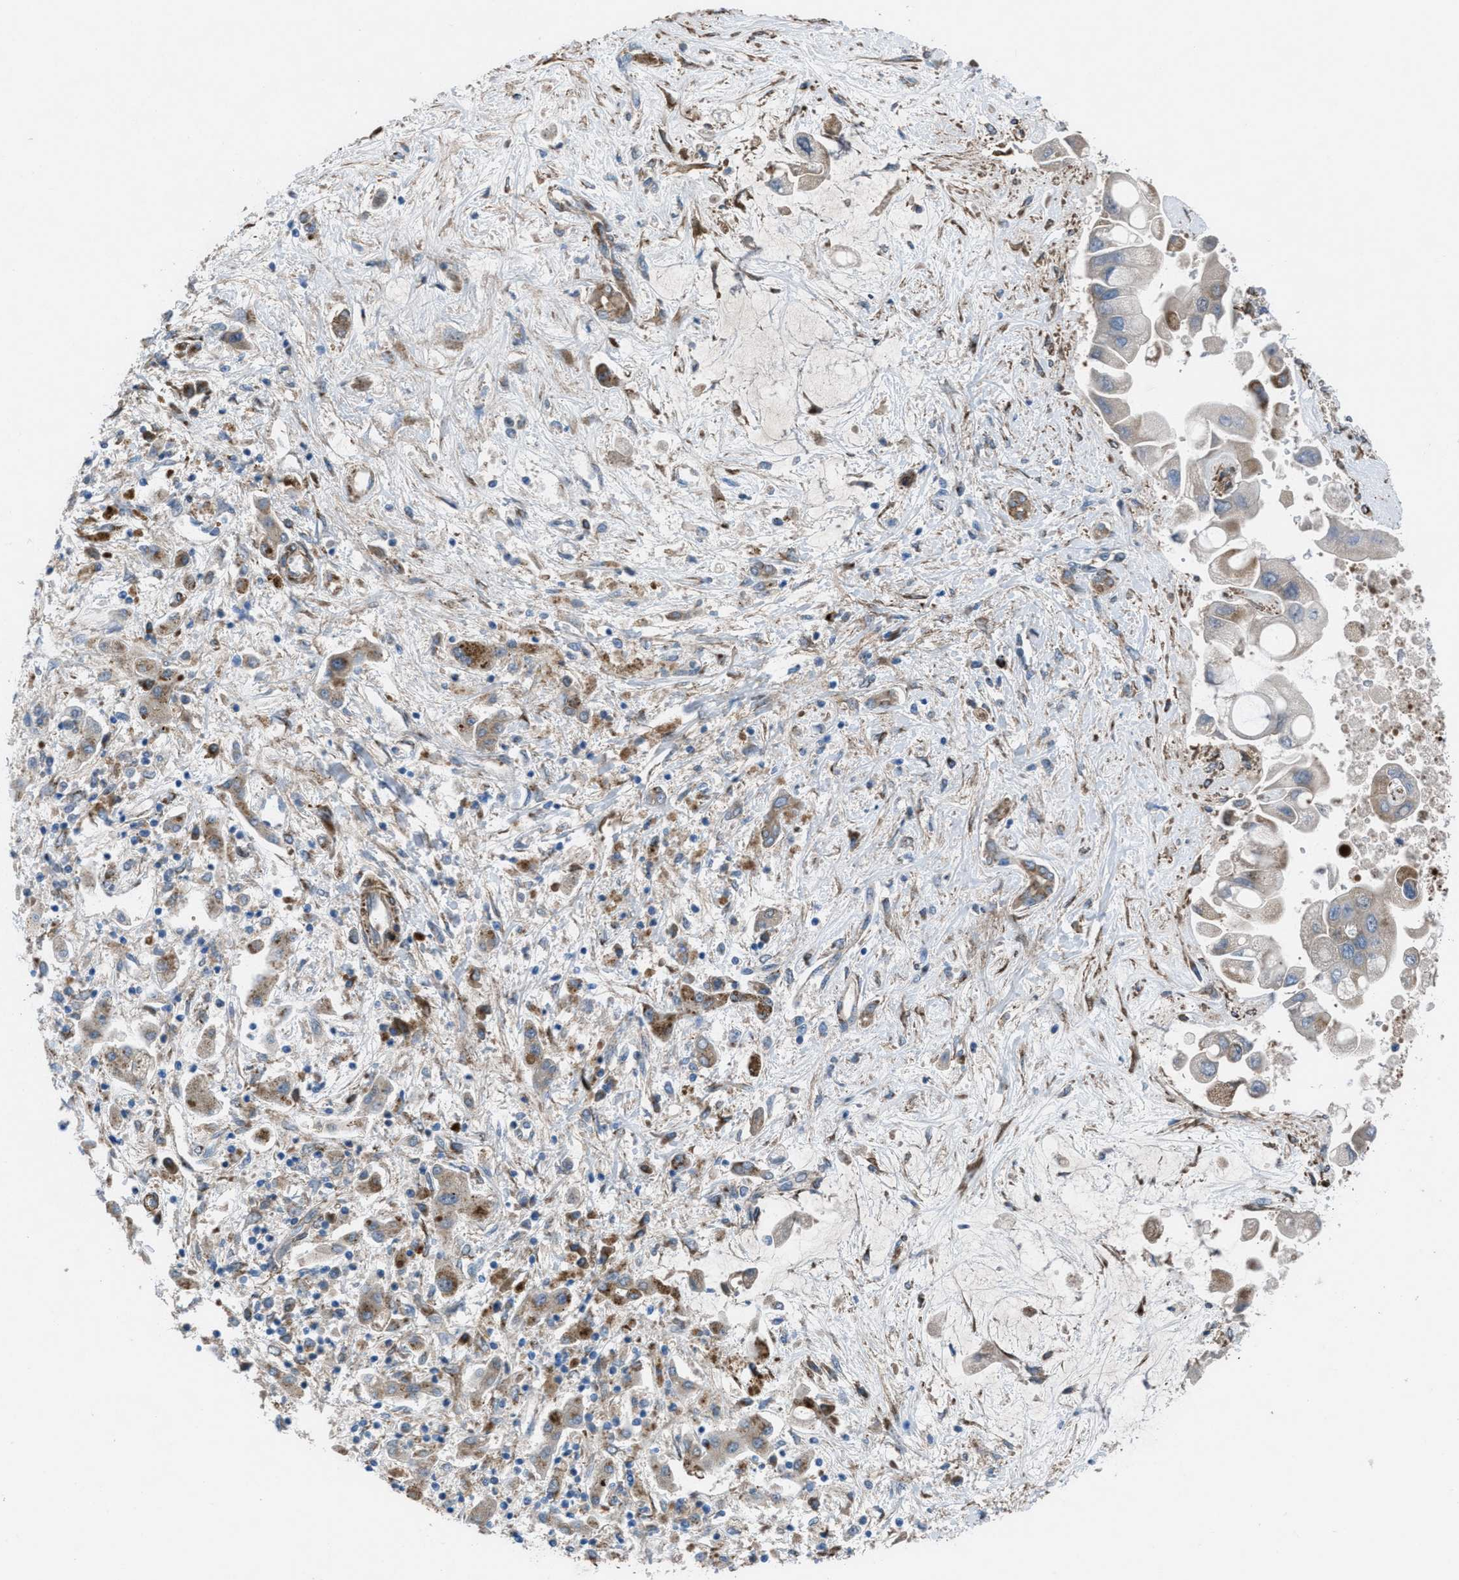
{"staining": {"intensity": "moderate", "quantity": "<25%", "location": "cytoplasmic/membranous"}, "tissue": "liver cancer", "cell_type": "Tumor cells", "image_type": "cancer", "snomed": [{"axis": "morphology", "description": "Cholangiocarcinoma"}, {"axis": "topography", "description": "Liver"}], "caption": "Liver cholangiocarcinoma tissue reveals moderate cytoplasmic/membranous staining in approximately <25% of tumor cells, visualized by immunohistochemistry.", "gene": "SLC6A9", "patient": {"sex": "male", "age": 50}}